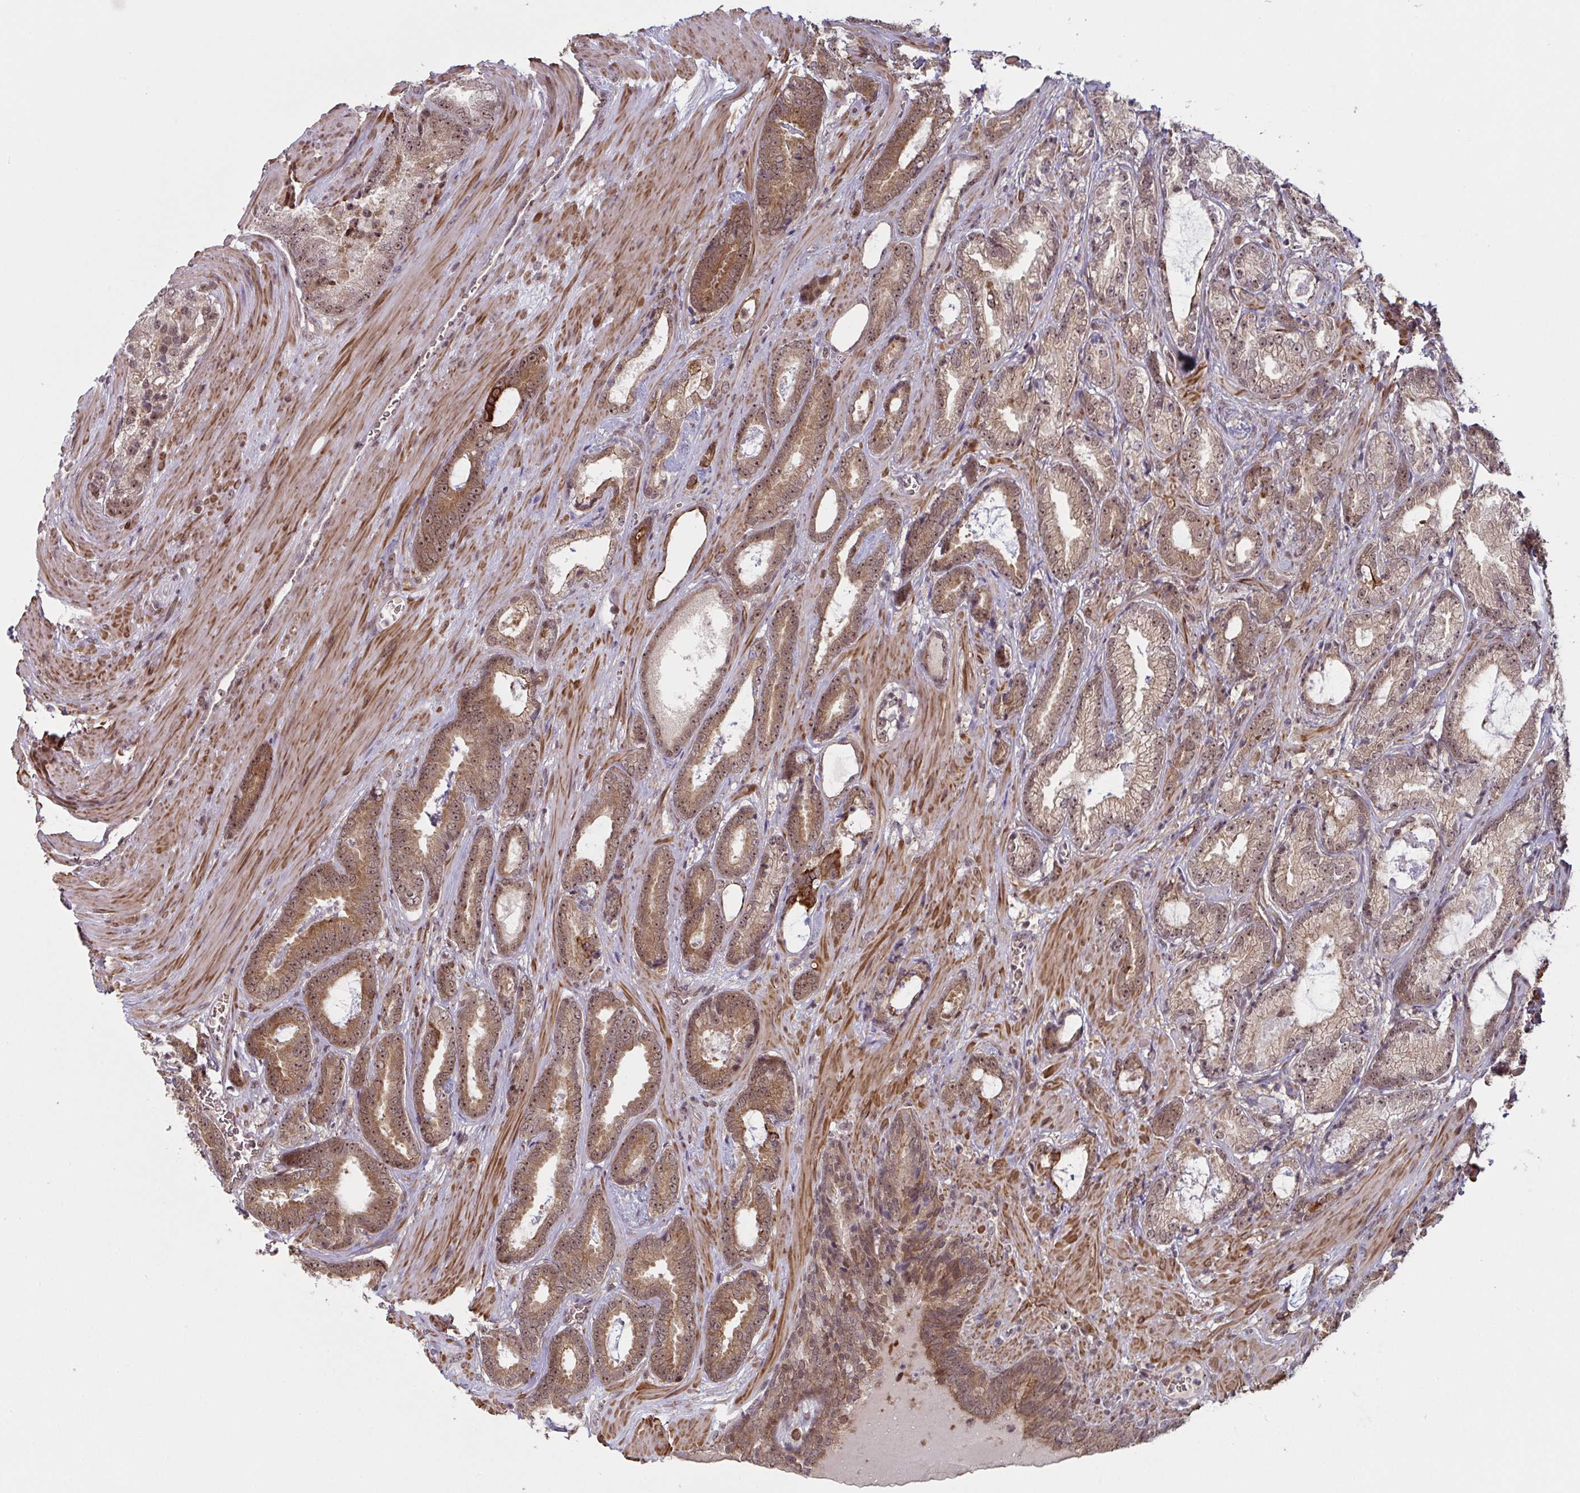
{"staining": {"intensity": "moderate", "quantity": ">75%", "location": "cytoplasmic/membranous,nuclear"}, "tissue": "prostate cancer", "cell_type": "Tumor cells", "image_type": "cancer", "snomed": [{"axis": "morphology", "description": "Adenocarcinoma, High grade"}, {"axis": "topography", "description": "Prostate"}], "caption": "The immunohistochemical stain labels moderate cytoplasmic/membranous and nuclear staining in tumor cells of prostate high-grade adenocarcinoma tissue.", "gene": "NLRP13", "patient": {"sex": "male", "age": 64}}